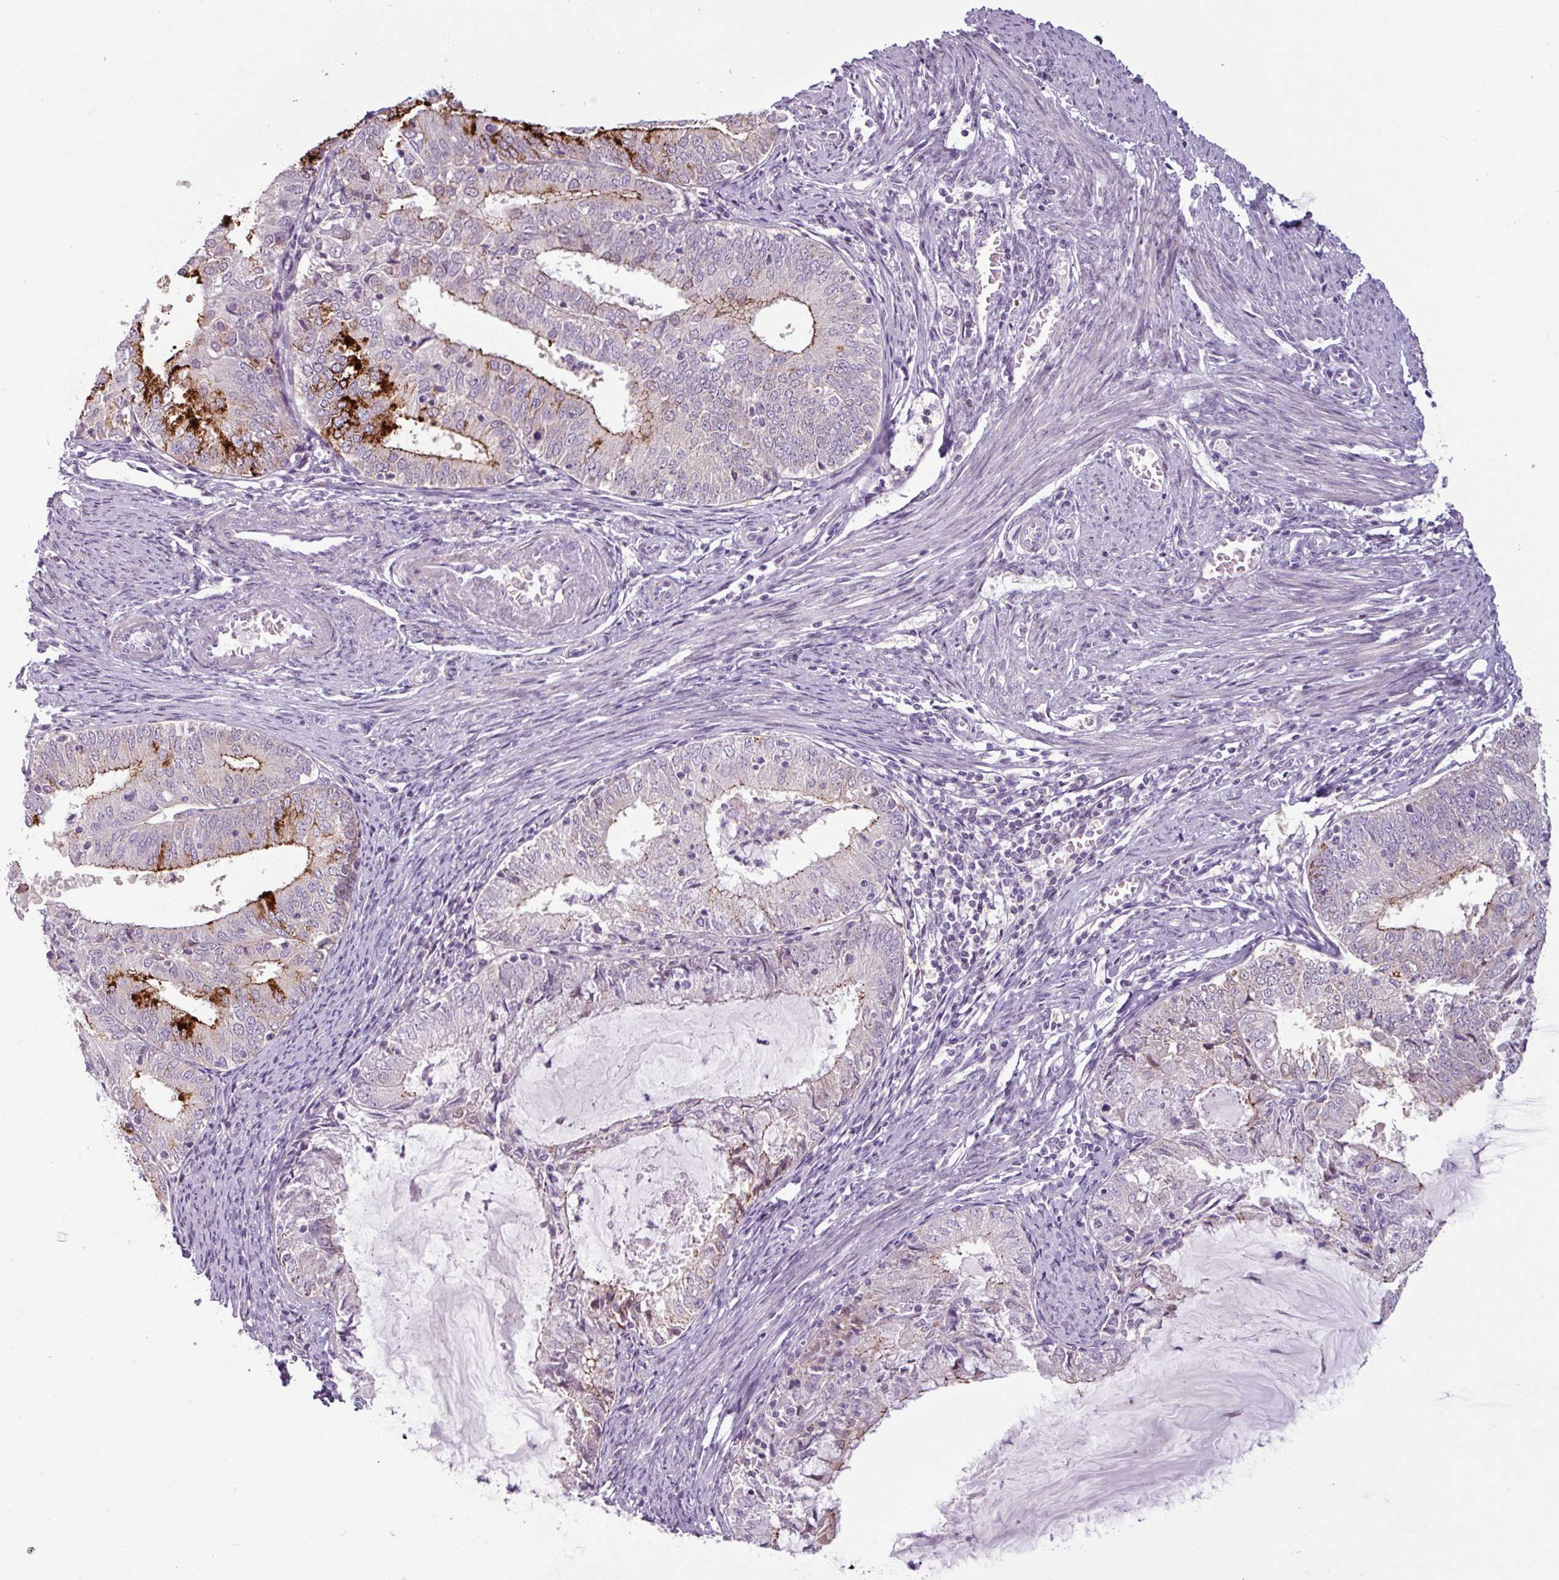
{"staining": {"intensity": "moderate", "quantity": "25%-75%", "location": "cytoplasmic/membranous"}, "tissue": "endometrial cancer", "cell_type": "Tumor cells", "image_type": "cancer", "snomed": [{"axis": "morphology", "description": "Adenocarcinoma, NOS"}, {"axis": "topography", "description": "Endometrium"}], "caption": "This is a micrograph of IHC staining of adenocarcinoma (endometrial), which shows moderate expression in the cytoplasmic/membranous of tumor cells.", "gene": "PNMA6A", "patient": {"sex": "female", "age": 57}}